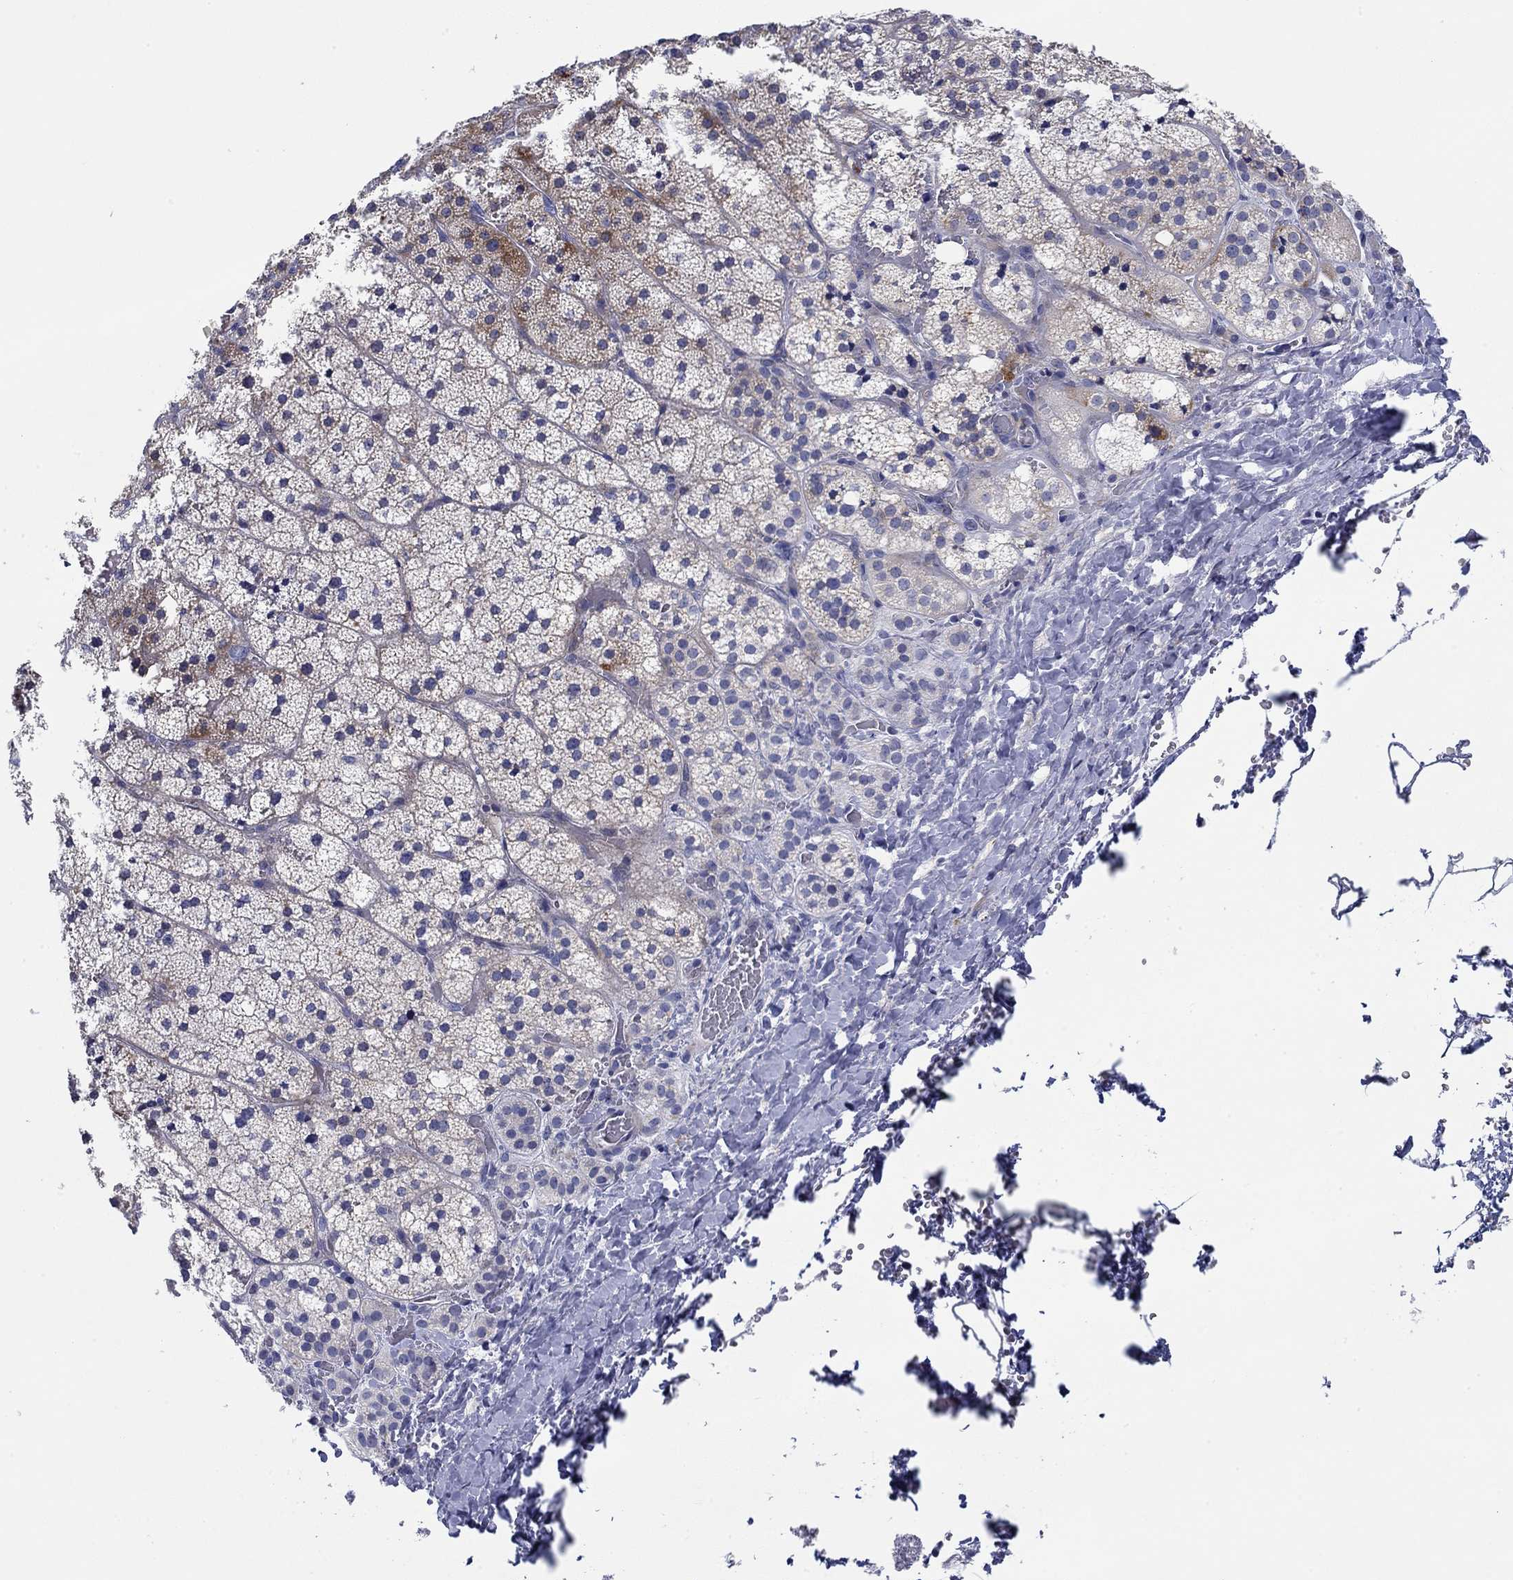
{"staining": {"intensity": "moderate", "quantity": "<25%", "location": "cytoplasmic/membranous"}, "tissue": "adrenal gland", "cell_type": "Glandular cells", "image_type": "normal", "snomed": [{"axis": "morphology", "description": "Normal tissue, NOS"}, {"axis": "topography", "description": "Adrenal gland"}], "caption": "IHC of normal human adrenal gland shows low levels of moderate cytoplasmic/membranous expression in about <25% of glandular cells. The staining is performed using DAB (3,3'-diaminobenzidine) brown chromogen to label protein expression. The nuclei are counter-stained blue using hematoxylin.", "gene": "SVEP1", "patient": {"sex": "male", "age": 53}}